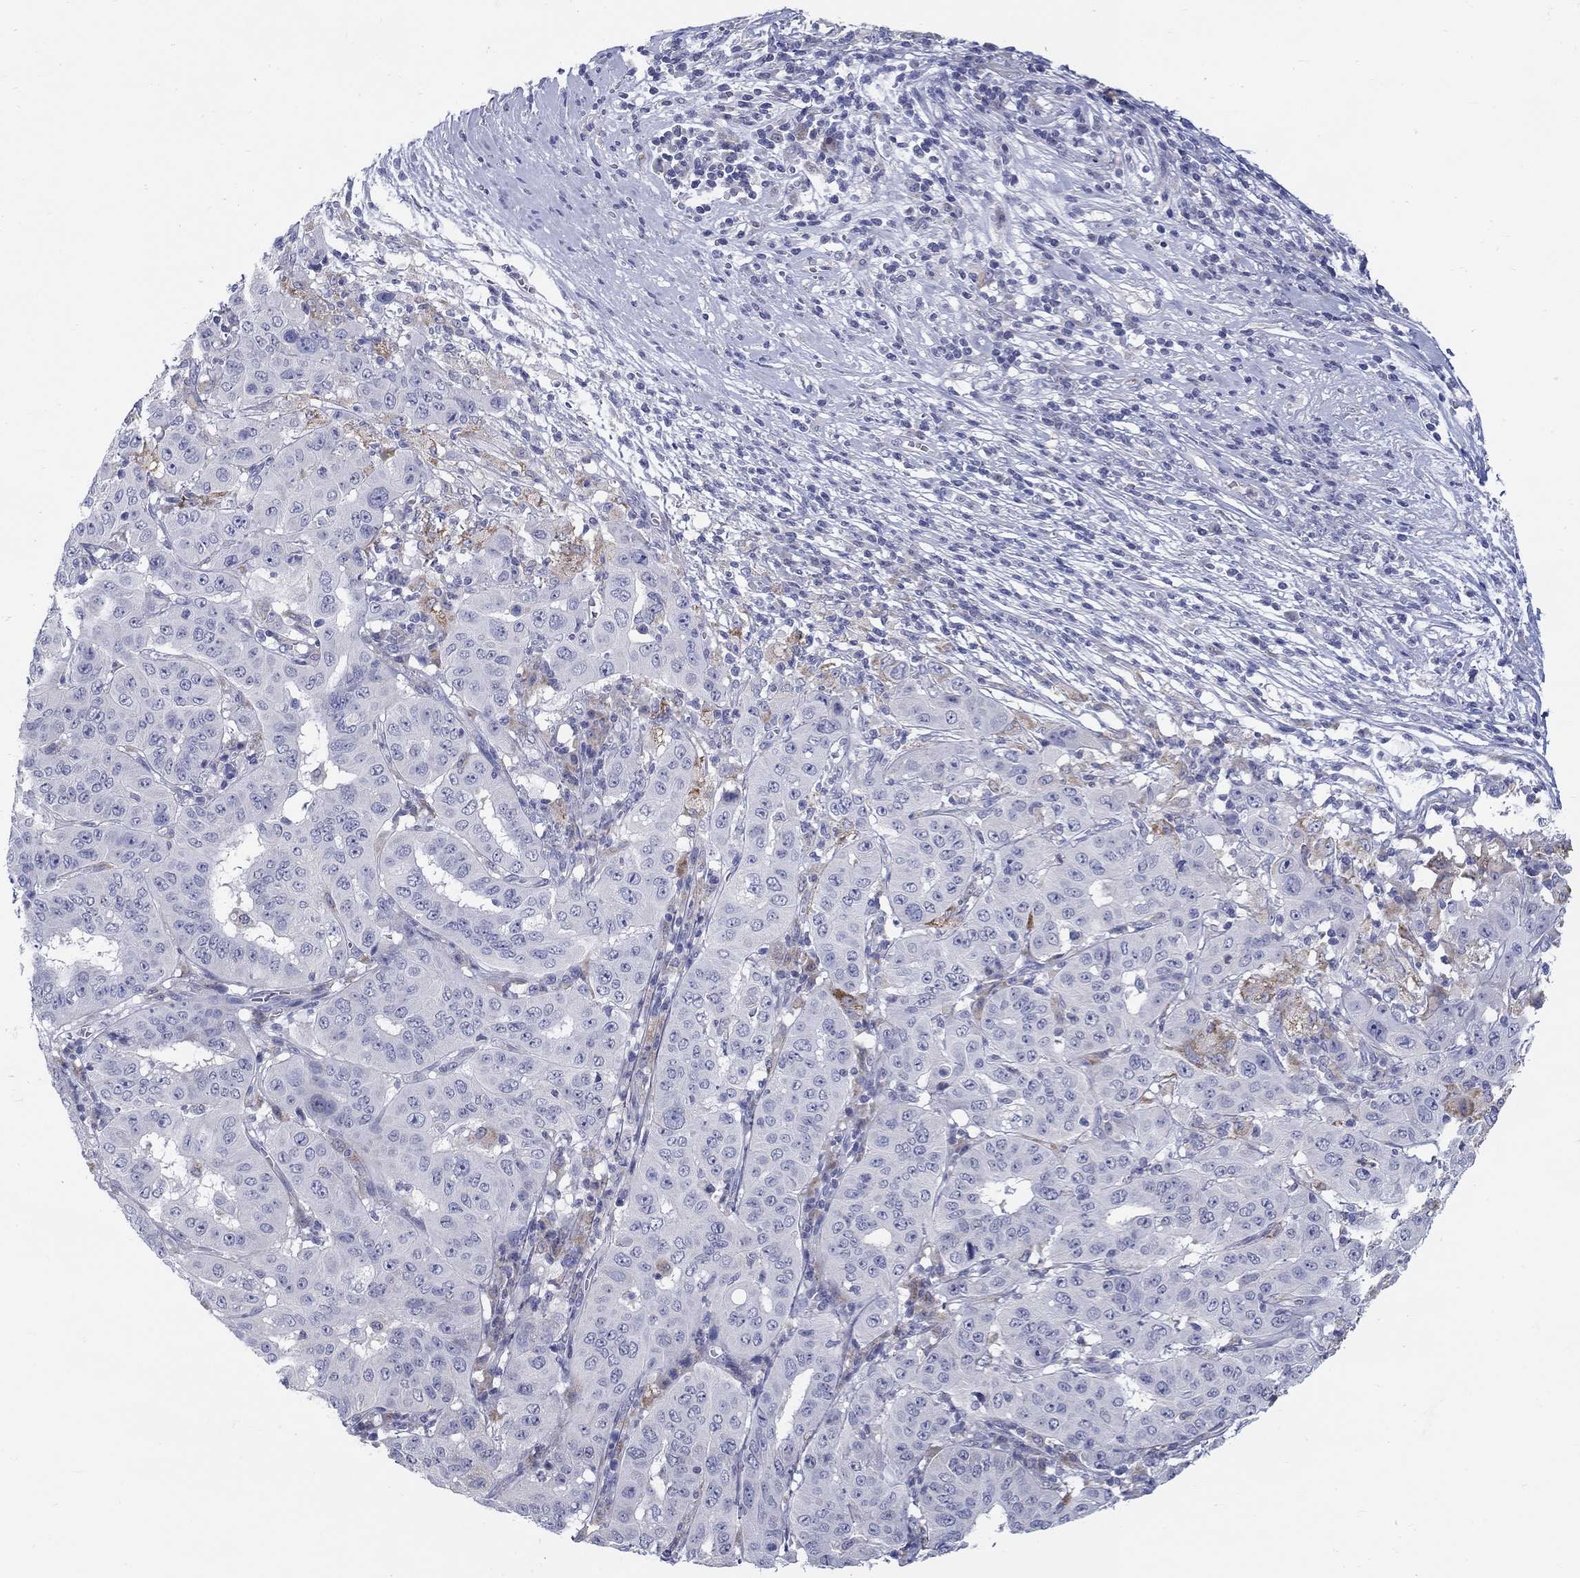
{"staining": {"intensity": "negative", "quantity": "none", "location": "none"}, "tissue": "pancreatic cancer", "cell_type": "Tumor cells", "image_type": "cancer", "snomed": [{"axis": "morphology", "description": "Adenocarcinoma, NOS"}, {"axis": "topography", "description": "Pancreas"}], "caption": "Image shows no protein staining in tumor cells of pancreatic cancer tissue.", "gene": "ABCA4", "patient": {"sex": "male", "age": 63}}